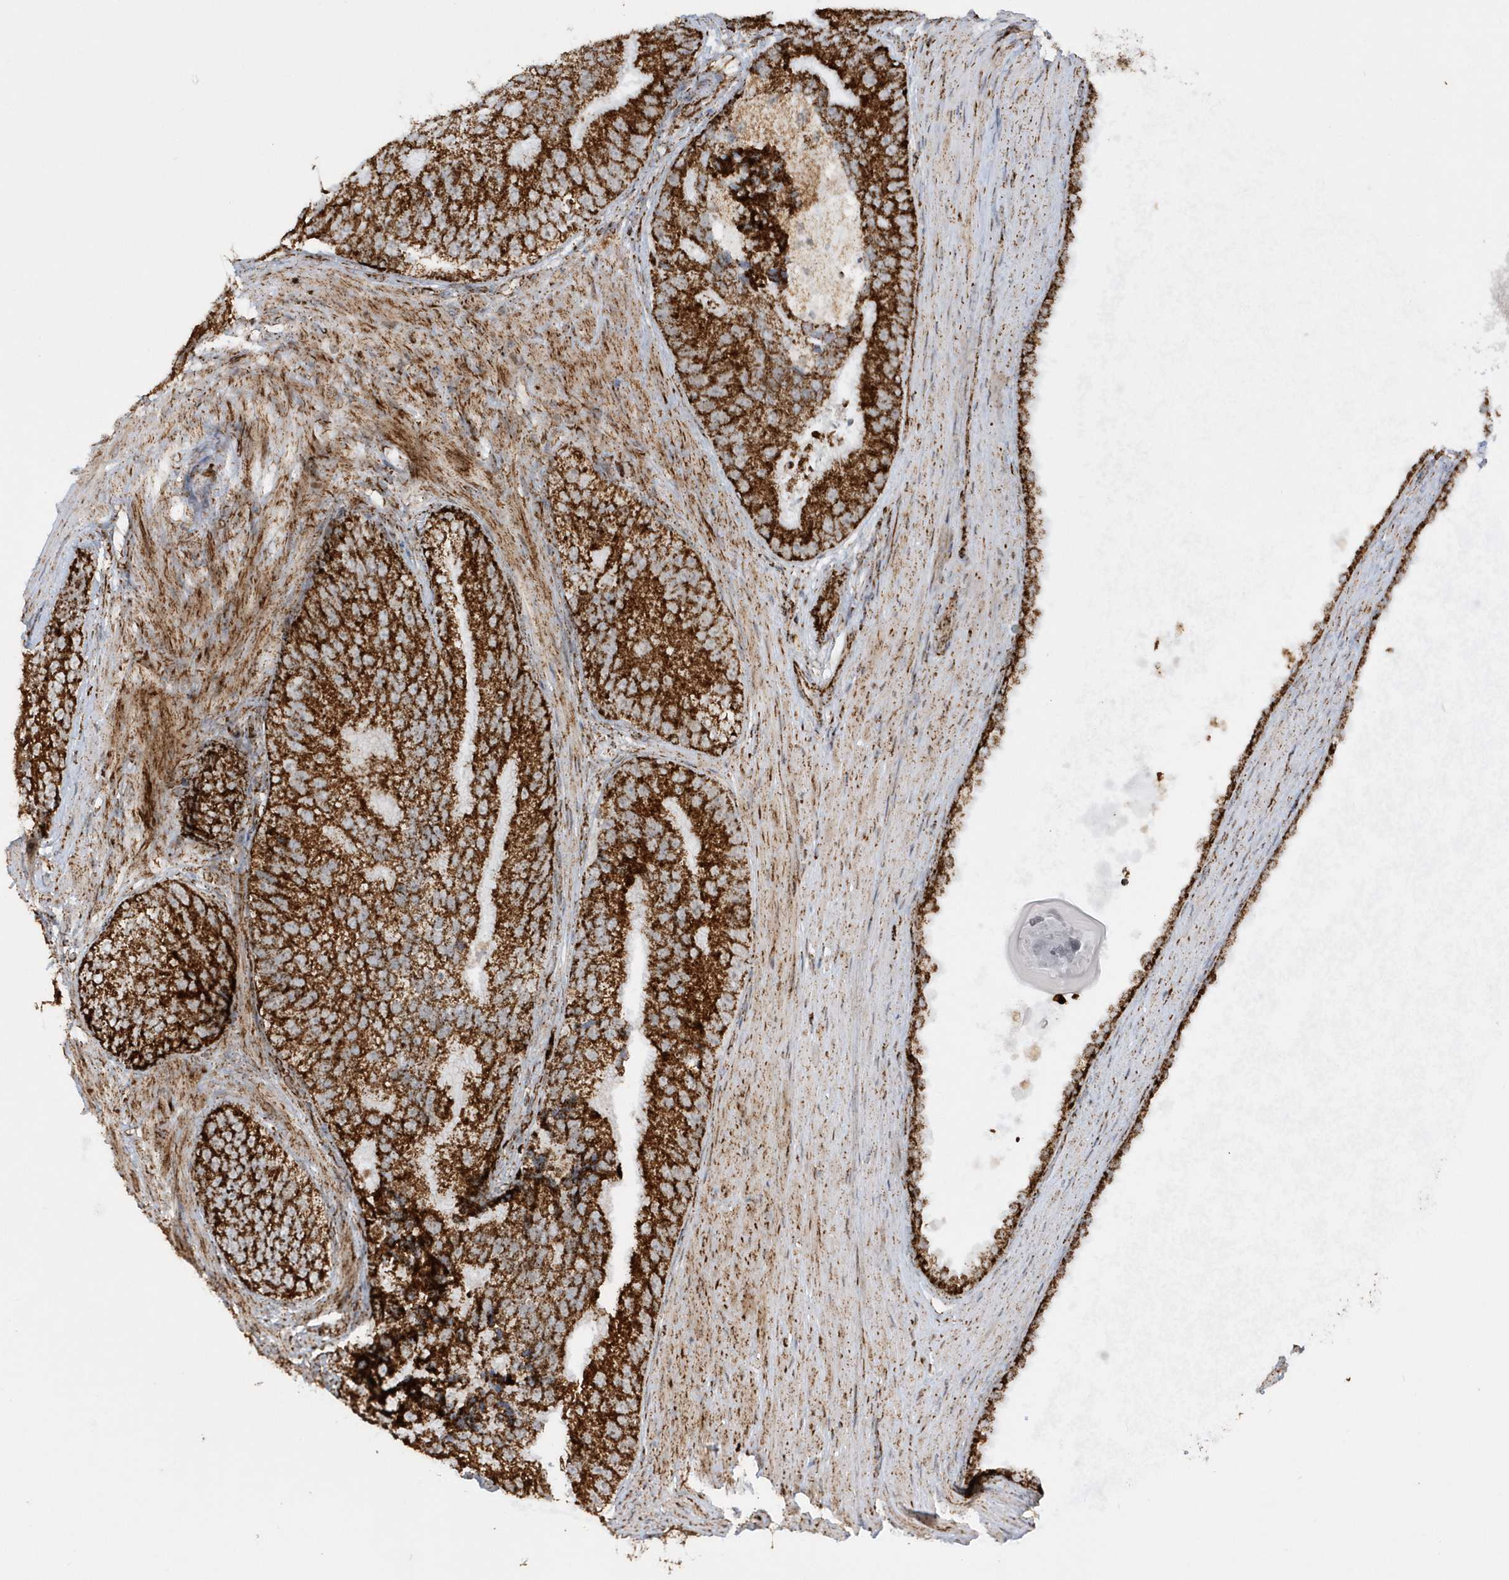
{"staining": {"intensity": "strong", "quantity": ">75%", "location": "cytoplasmic/membranous"}, "tissue": "prostate cancer", "cell_type": "Tumor cells", "image_type": "cancer", "snomed": [{"axis": "morphology", "description": "Adenocarcinoma, High grade"}, {"axis": "topography", "description": "Prostate"}], "caption": "DAB (3,3'-diaminobenzidine) immunohistochemical staining of prostate cancer demonstrates strong cytoplasmic/membranous protein positivity in approximately >75% of tumor cells. Nuclei are stained in blue.", "gene": "CRY2", "patient": {"sex": "male", "age": 70}}